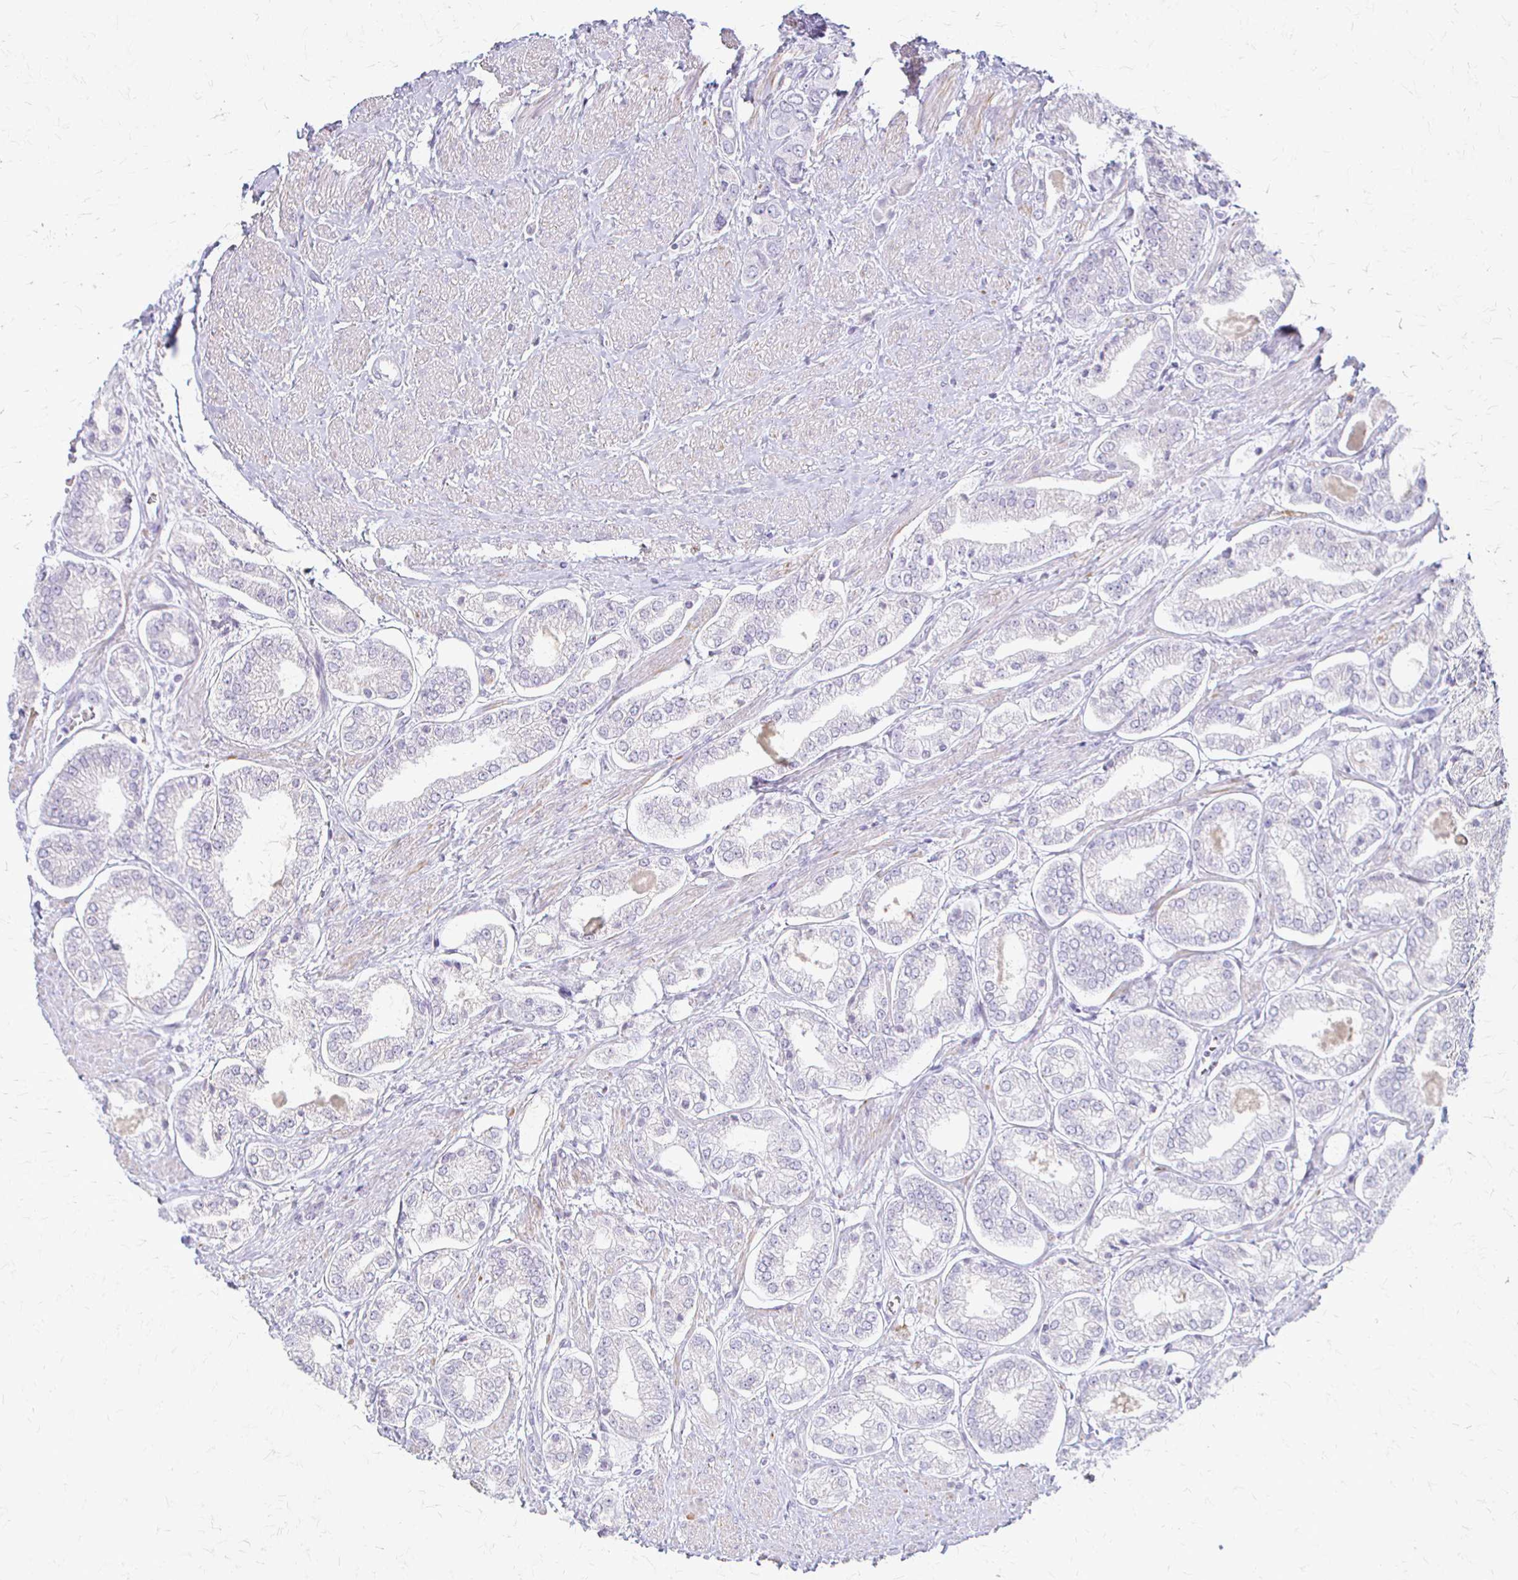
{"staining": {"intensity": "negative", "quantity": "none", "location": "none"}, "tissue": "prostate cancer", "cell_type": "Tumor cells", "image_type": "cancer", "snomed": [{"axis": "morphology", "description": "Adenocarcinoma, Low grade"}, {"axis": "topography", "description": "Prostate"}], "caption": "Immunohistochemistry of human adenocarcinoma (low-grade) (prostate) exhibits no expression in tumor cells.", "gene": "ACP5", "patient": {"sex": "male", "age": 69}}